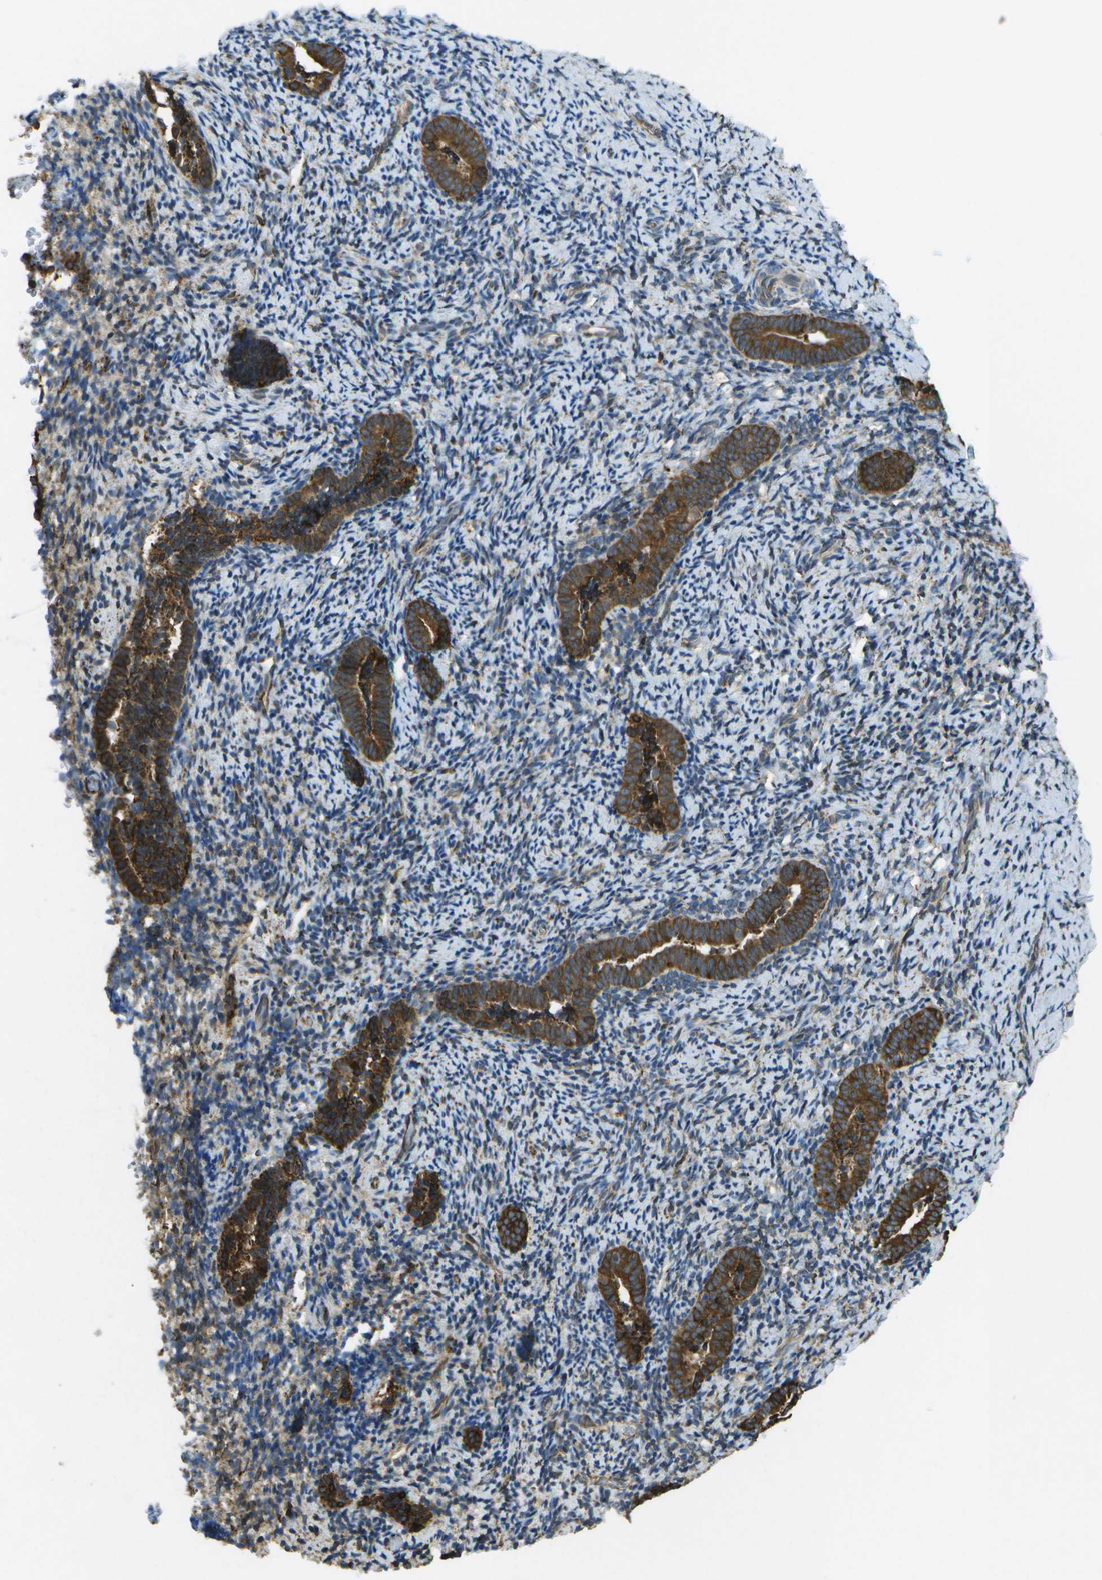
{"staining": {"intensity": "weak", "quantity": "<25%", "location": "cytoplasmic/membranous"}, "tissue": "endometrium", "cell_type": "Cells in endometrial stroma", "image_type": "normal", "snomed": [{"axis": "morphology", "description": "Normal tissue, NOS"}, {"axis": "topography", "description": "Endometrium"}], "caption": "IHC image of benign endometrium stained for a protein (brown), which reveals no positivity in cells in endometrial stroma.", "gene": "PDIA4", "patient": {"sex": "female", "age": 51}}